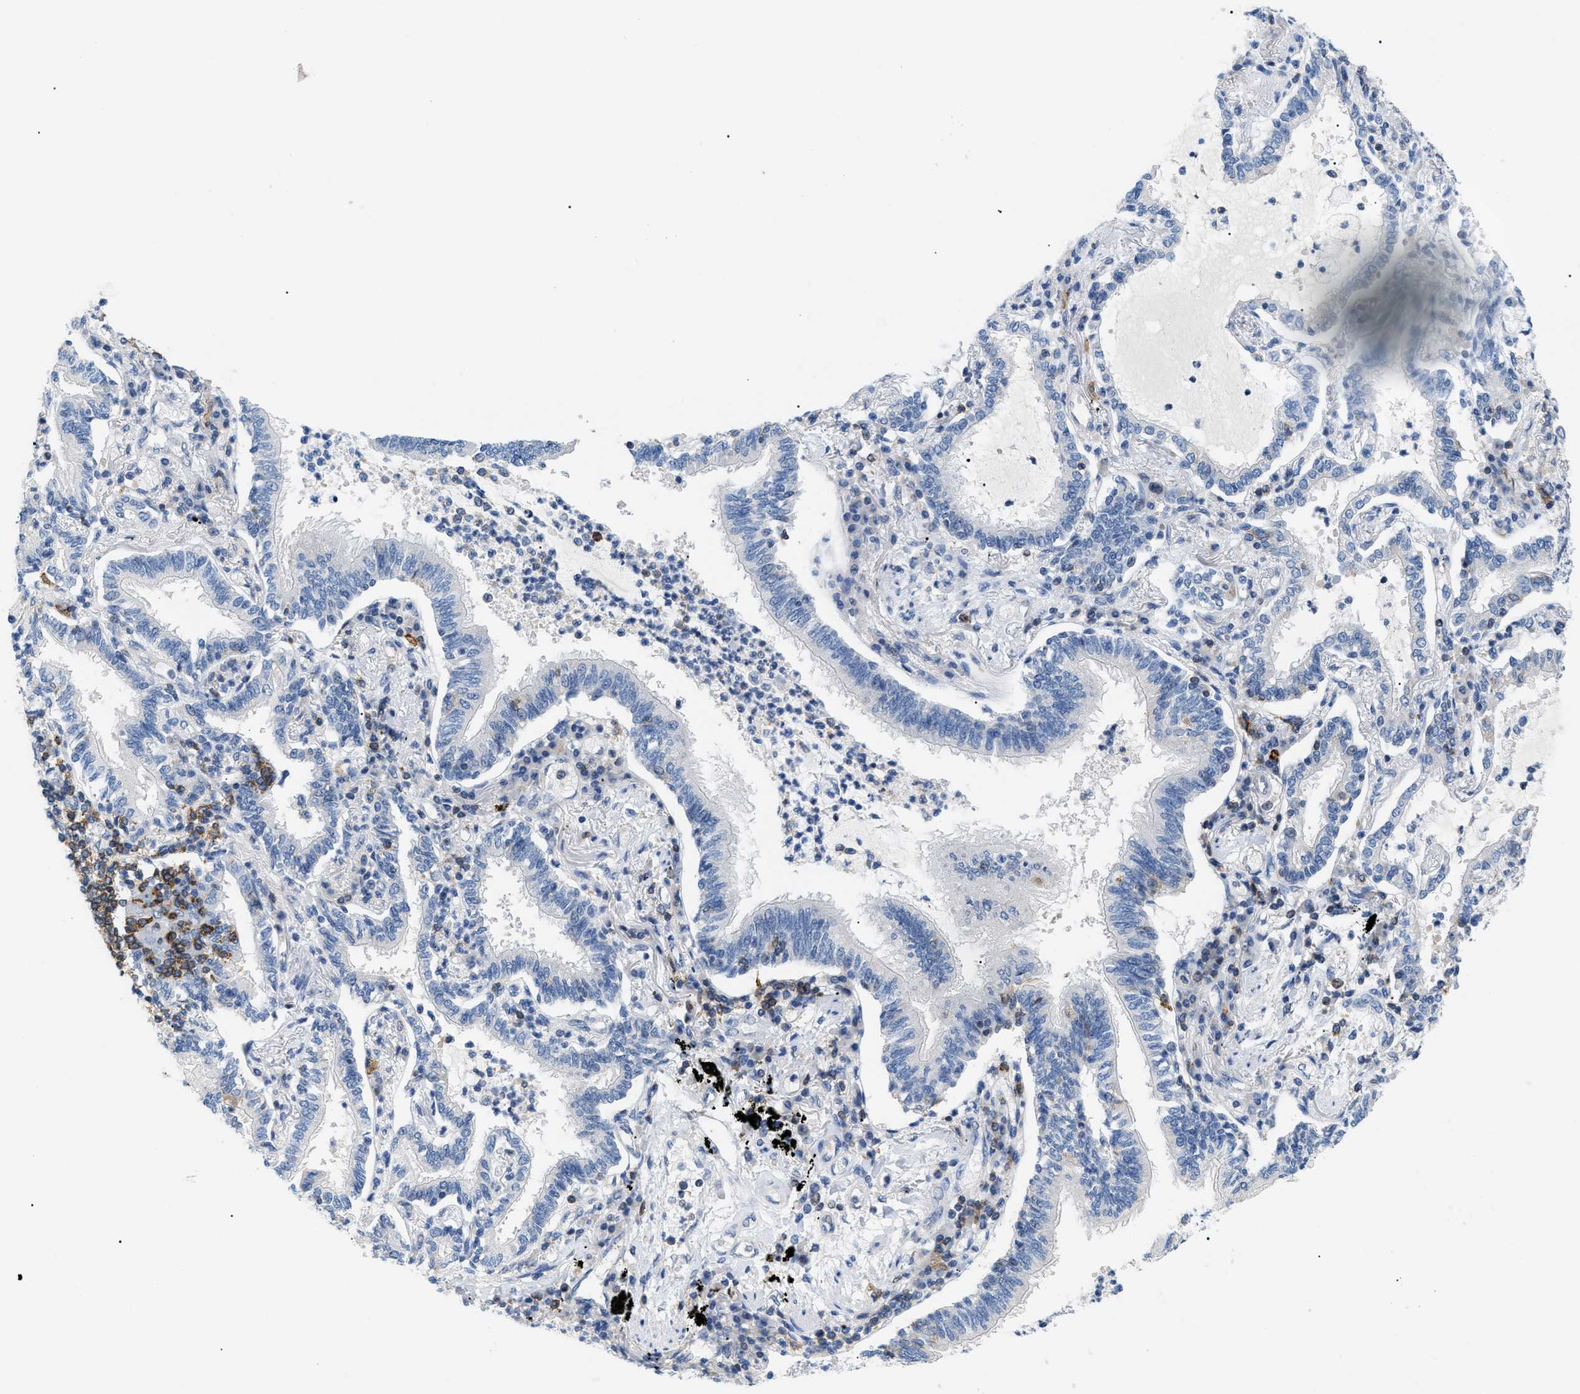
{"staining": {"intensity": "negative", "quantity": "none", "location": "none"}, "tissue": "lung cancer", "cell_type": "Tumor cells", "image_type": "cancer", "snomed": [{"axis": "morphology", "description": "Normal tissue, NOS"}, {"axis": "morphology", "description": "Adenocarcinoma, NOS"}, {"axis": "topography", "description": "Bronchus"}, {"axis": "topography", "description": "Lung"}], "caption": "Tumor cells are negative for brown protein staining in lung cancer (adenocarcinoma).", "gene": "INPP5D", "patient": {"sex": "female", "age": 70}}